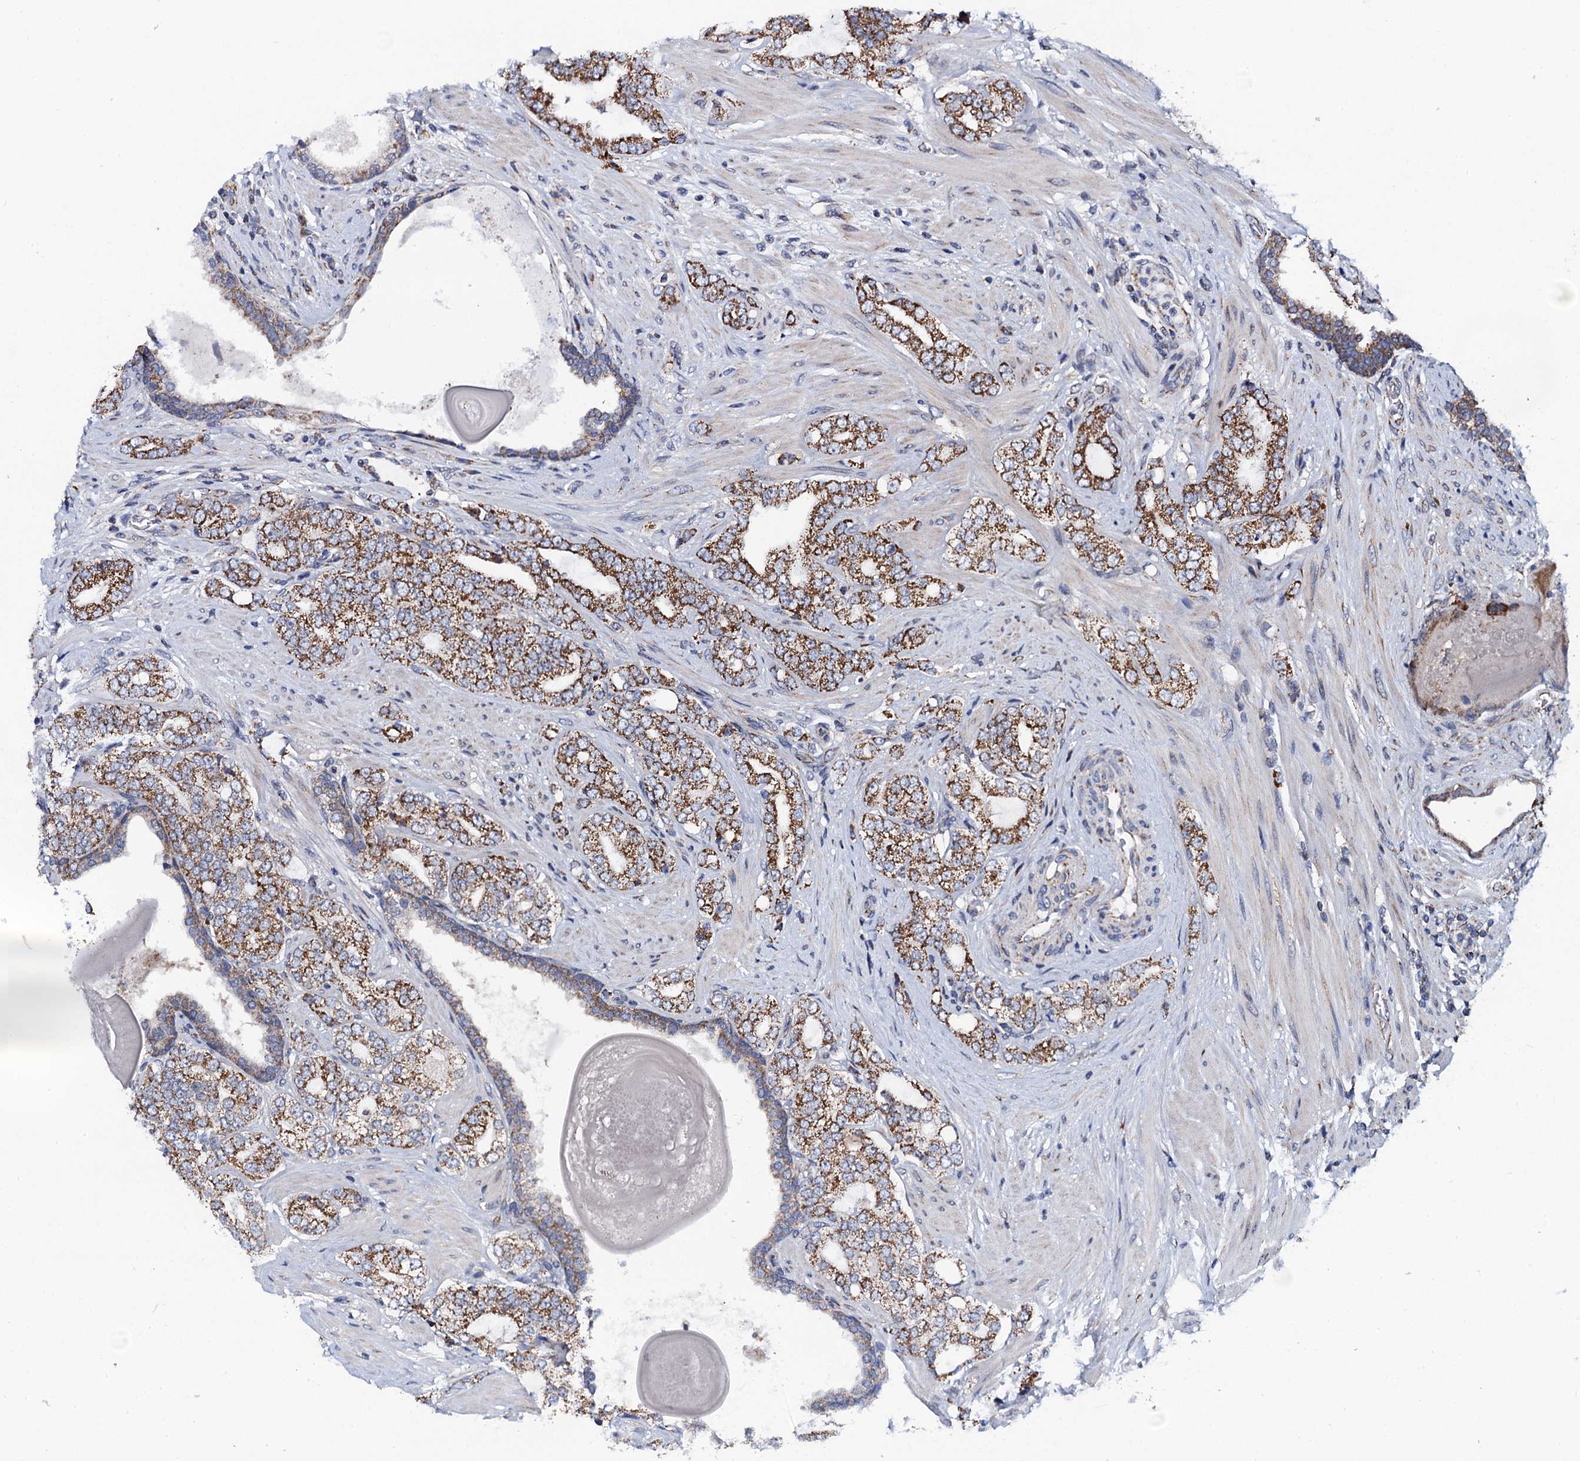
{"staining": {"intensity": "moderate", "quantity": ">75%", "location": "cytoplasmic/membranous"}, "tissue": "prostate cancer", "cell_type": "Tumor cells", "image_type": "cancer", "snomed": [{"axis": "morphology", "description": "Adenocarcinoma, High grade"}, {"axis": "topography", "description": "Prostate"}], "caption": "This is an image of immunohistochemistry (IHC) staining of prostate cancer, which shows moderate staining in the cytoplasmic/membranous of tumor cells.", "gene": "PTCD3", "patient": {"sex": "male", "age": 64}}